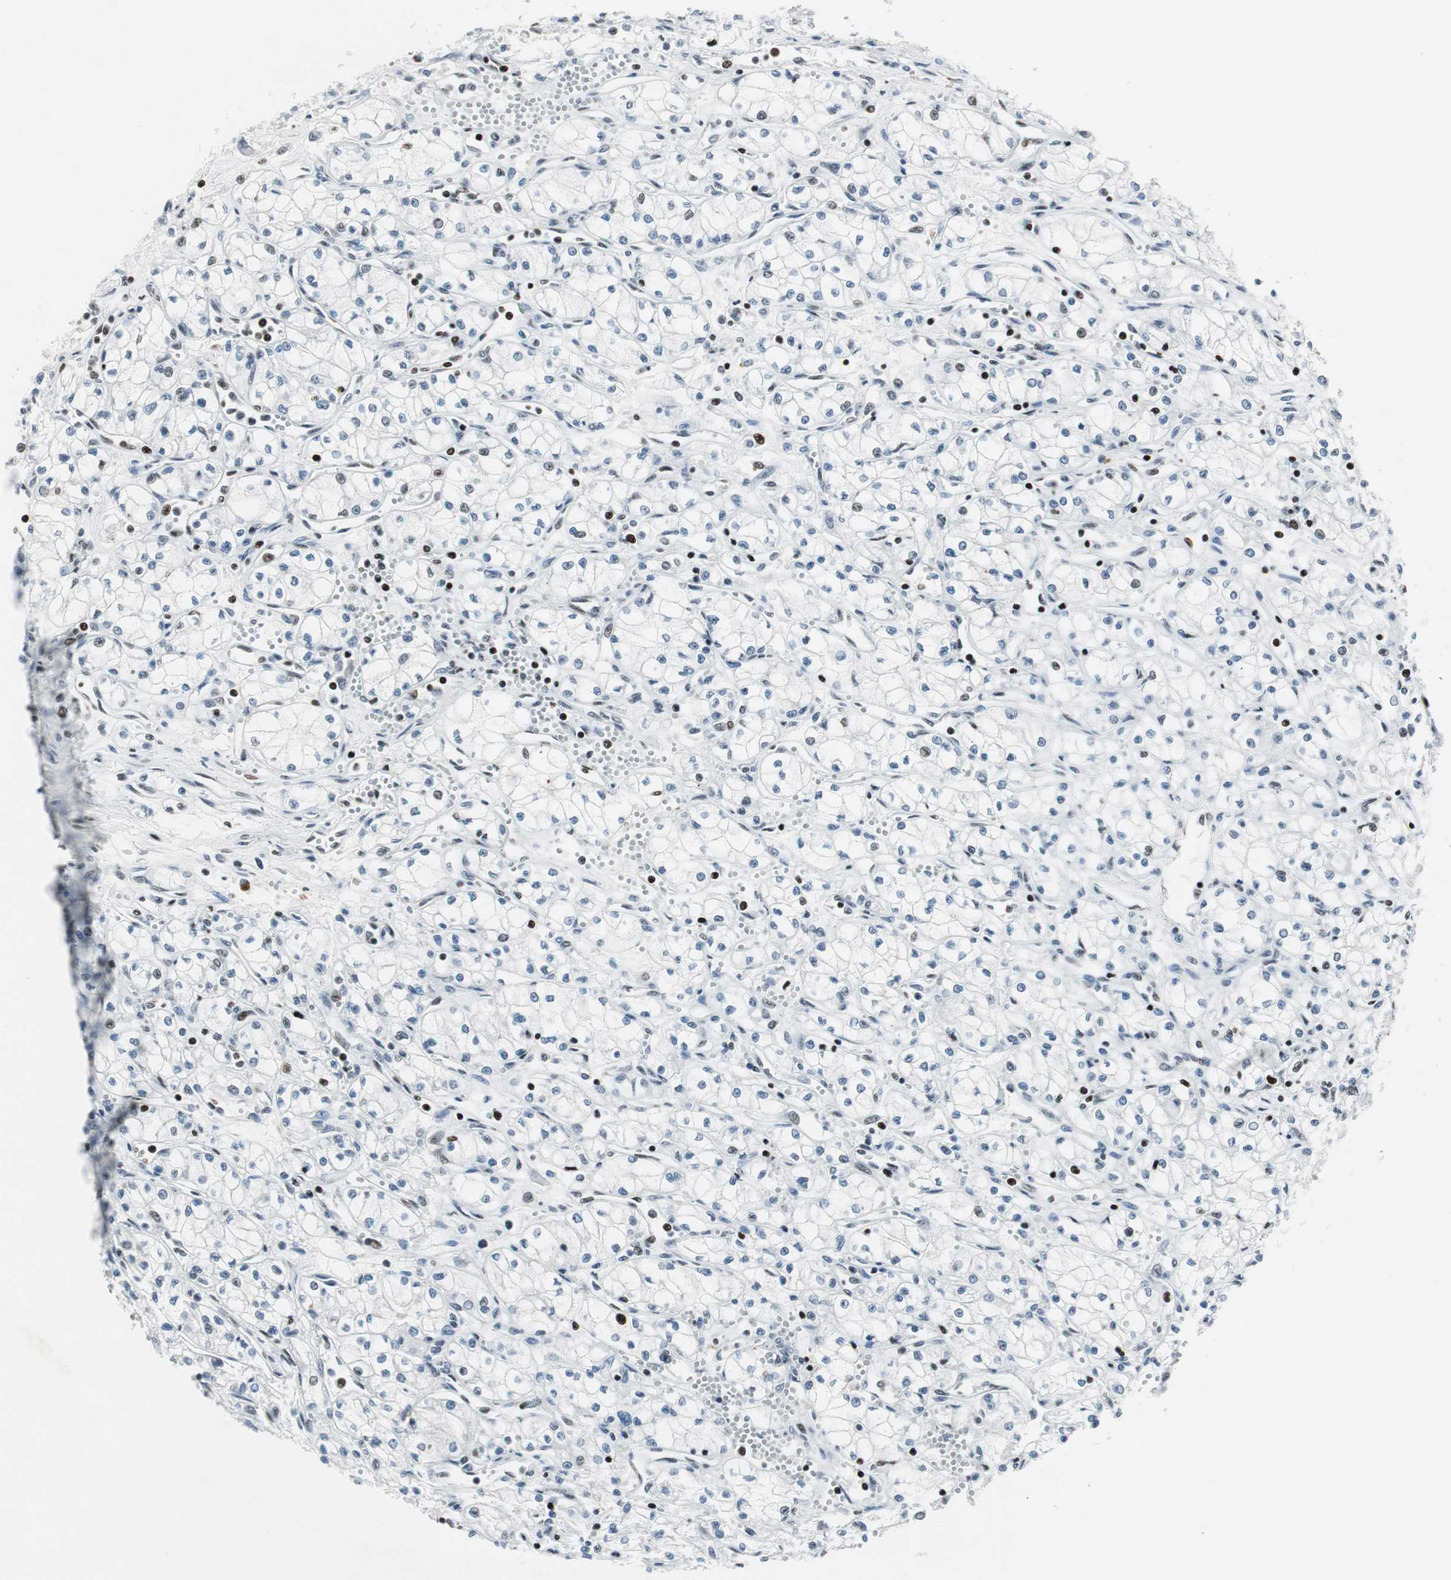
{"staining": {"intensity": "negative", "quantity": "none", "location": "none"}, "tissue": "renal cancer", "cell_type": "Tumor cells", "image_type": "cancer", "snomed": [{"axis": "morphology", "description": "Normal tissue, NOS"}, {"axis": "morphology", "description": "Adenocarcinoma, NOS"}, {"axis": "topography", "description": "Kidney"}], "caption": "IHC of adenocarcinoma (renal) exhibits no expression in tumor cells.", "gene": "RBBP4", "patient": {"sex": "male", "age": 59}}